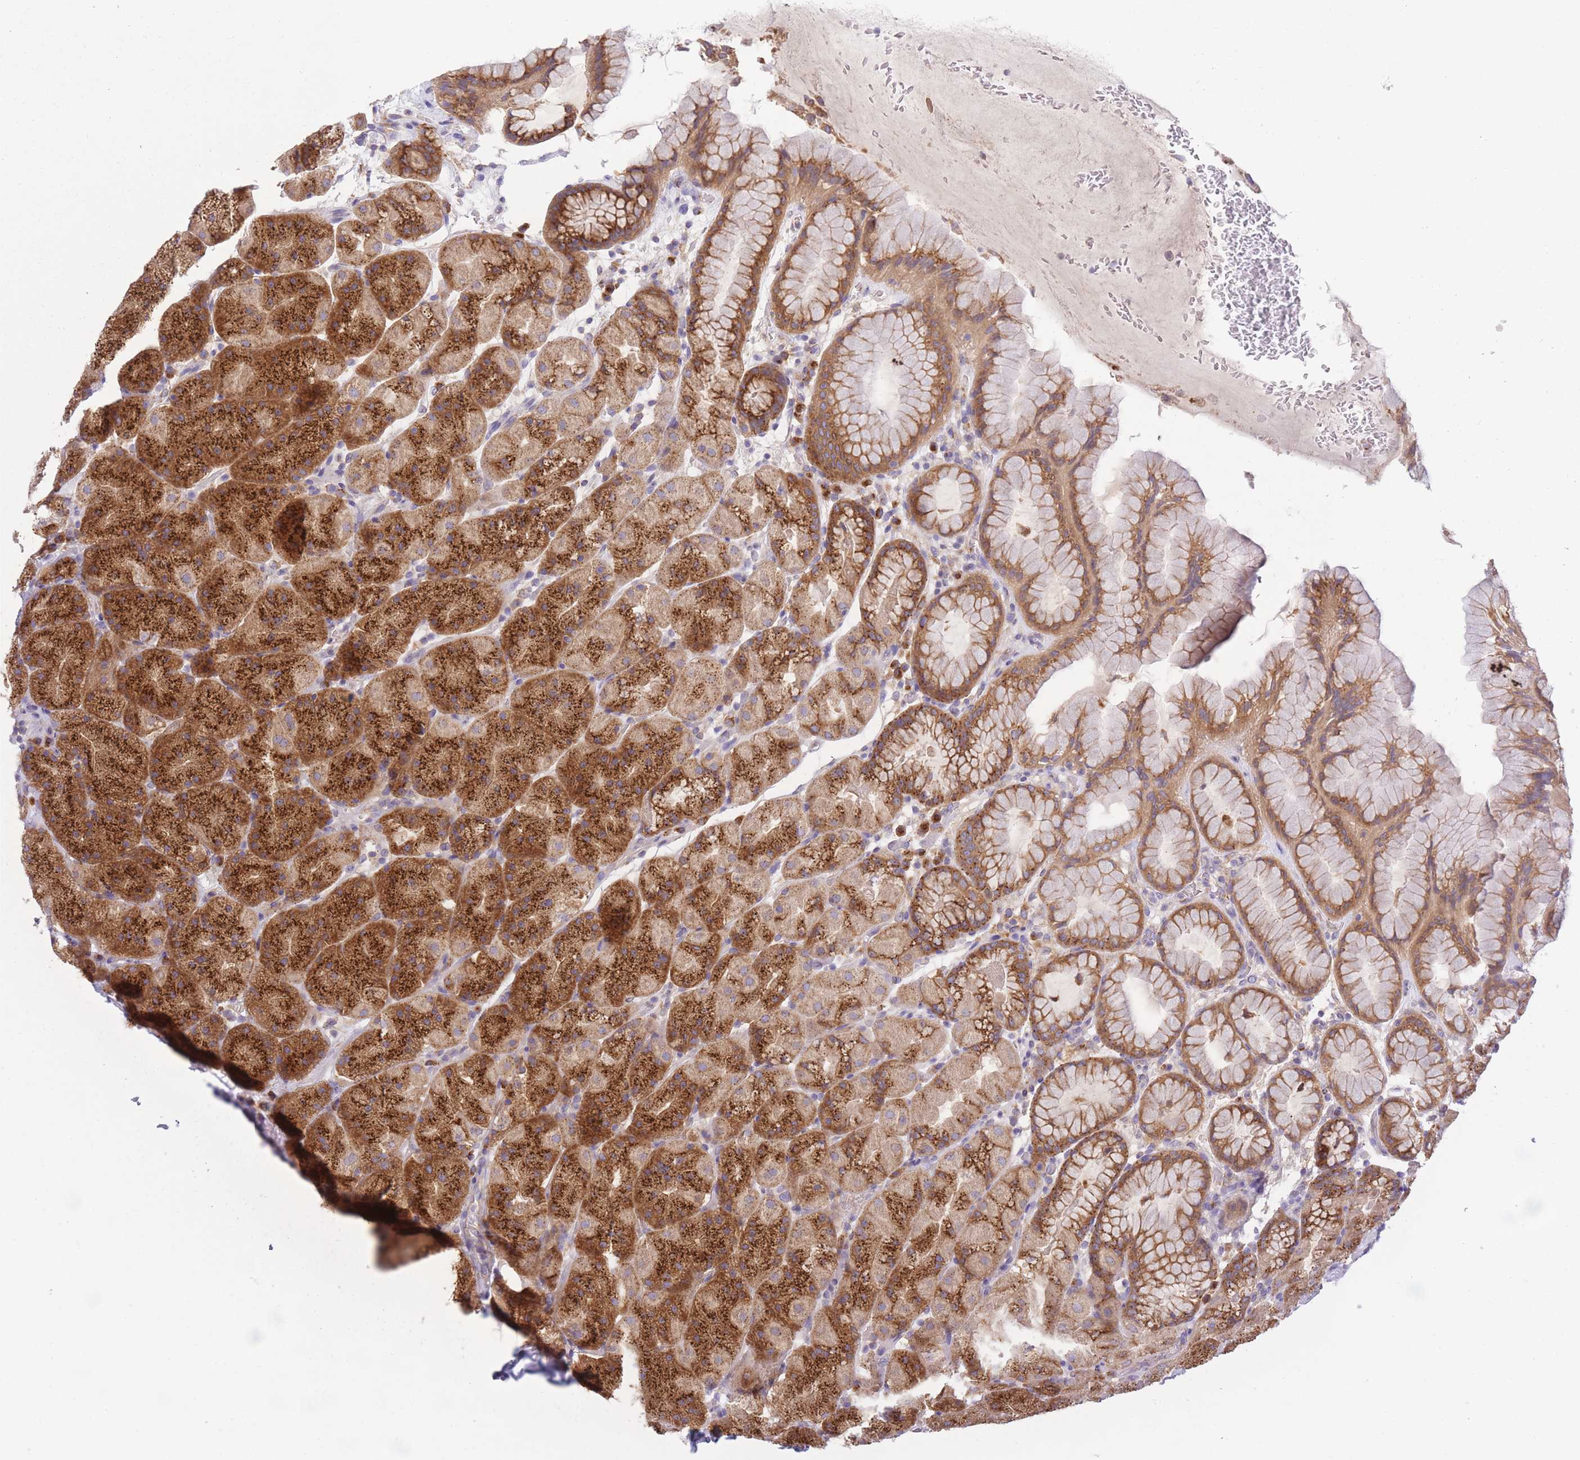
{"staining": {"intensity": "strong", "quantity": ">75%", "location": "cytoplasmic/membranous"}, "tissue": "stomach", "cell_type": "Glandular cells", "image_type": "normal", "snomed": [{"axis": "morphology", "description": "Normal tissue, NOS"}, {"axis": "topography", "description": "Stomach, upper"}, {"axis": "topography", "description": "Stomach, lower"}], "caption": "Glandular cells display high levels of strong cytoplasmic/membranous positivity in approximately >75% of cells in benign human stomach. The protein is shown in brown color, while the nuclei are stained blue.", "gene": "COPG1", "patient": {"sex": "male", "age": 67}}